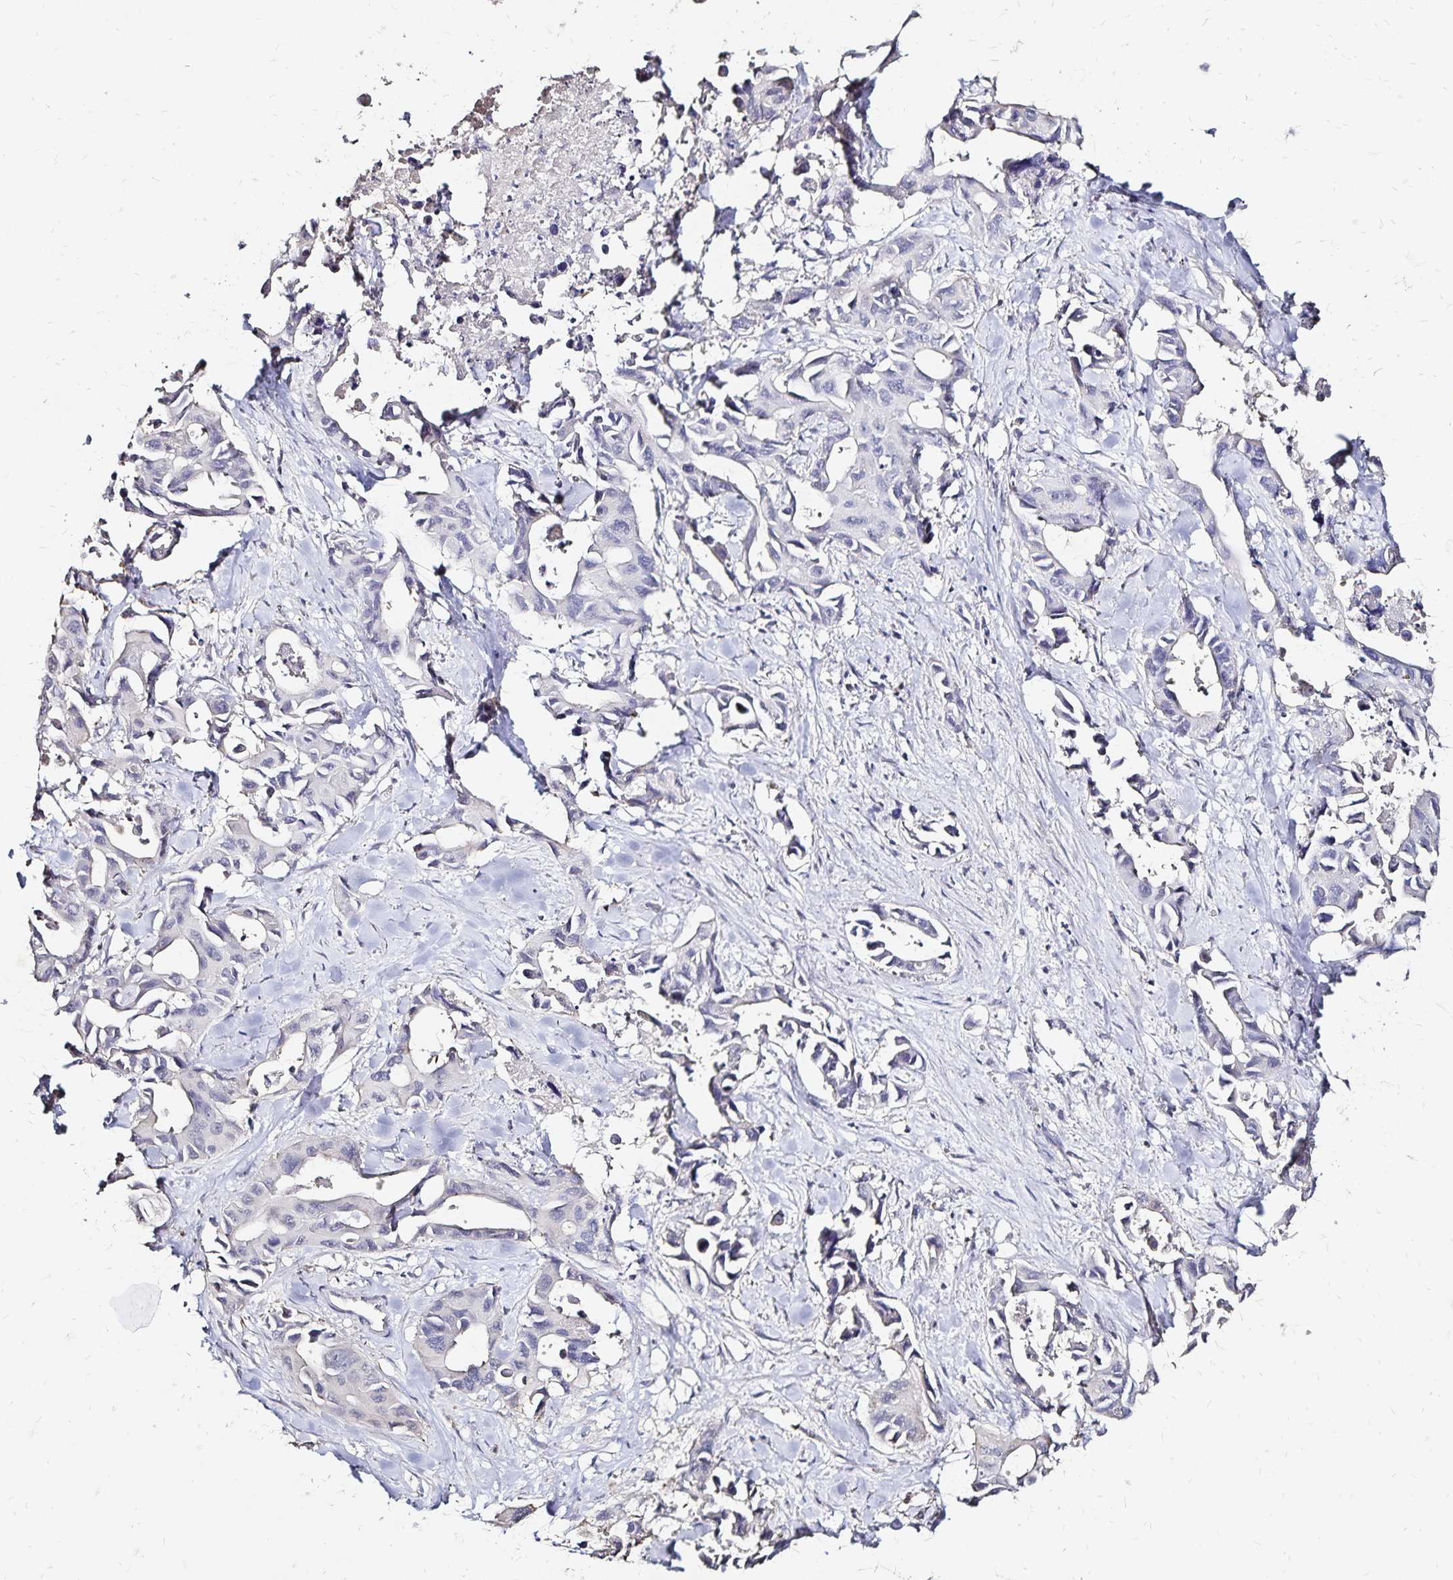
{"staining": {"intensity": "negative", "quantity": "none", "location": "none"}, "tissue": "lung cancer", "cell_type": "Tumor cells", "image_type": "cancer", "snomed": [{"axis": "morphology", "description": "Adenocarcinoma, NOS"}, {"axis": "topography", "description": "Lung"}], "caption": "The image shows no staining of tumor cells in lung cancer (adenocarcinoma).", "gene": "SLC5A1", "patient": {"sex": "male", "age": 64}}